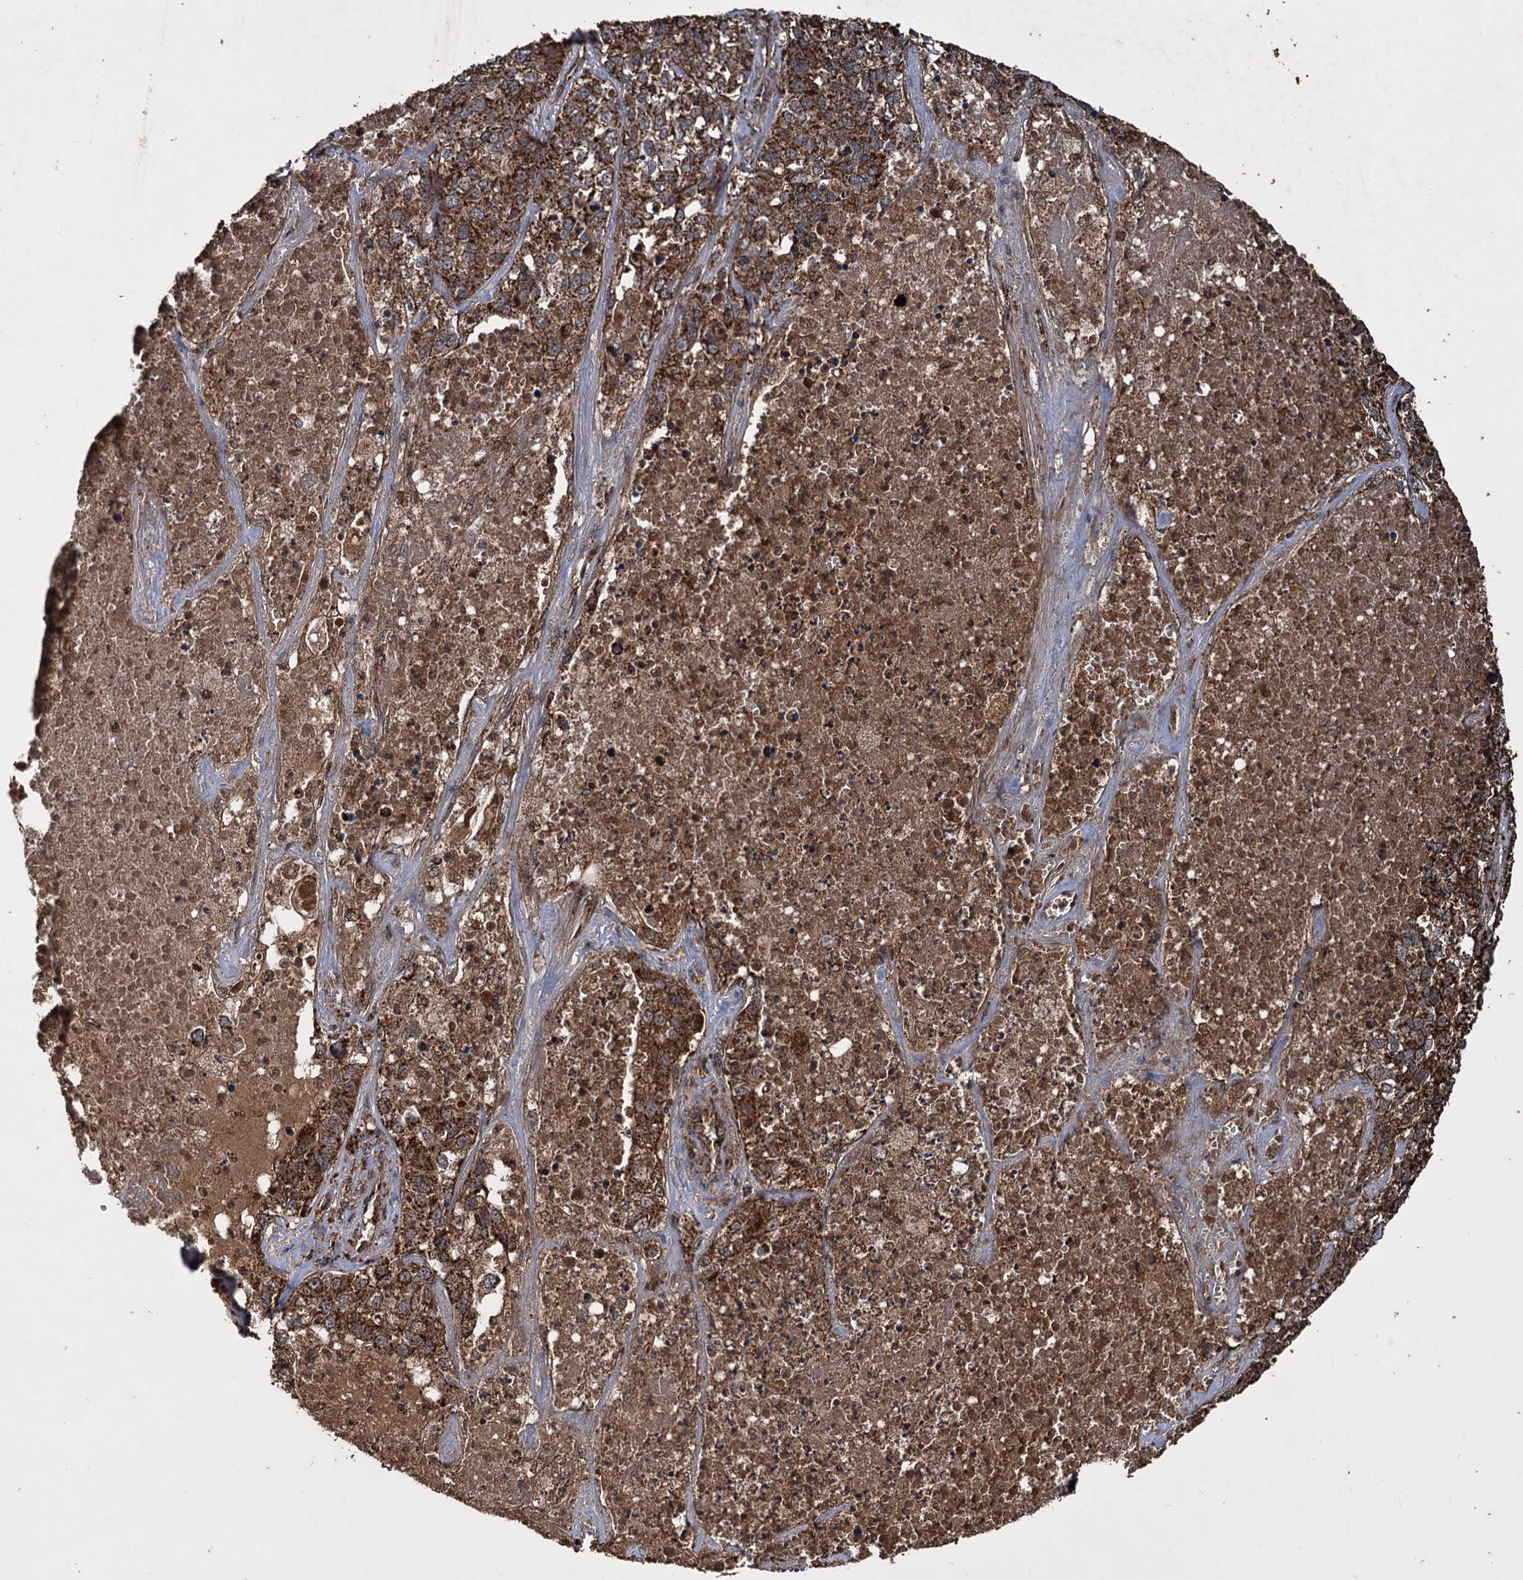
{"staining": {"intensity": "strong", "quantity": ">75%", "location": "cytoplasmic/membranous"}, "tissue": "lung cancer", "cell_type": "Tumor cells", "image_type": "cancer", "snomed": [{"axis": "morphology", "description": "Adenocarcinoma, NOS"}, {"axis": "topography", "description": "Lung"}], "caption": "Human lung adenocarcinoma stained with a protein marker demonstrates strong staining in tumor cells.", "gene": "IPO4", "patient": {"sex": "male", "age": 49}}